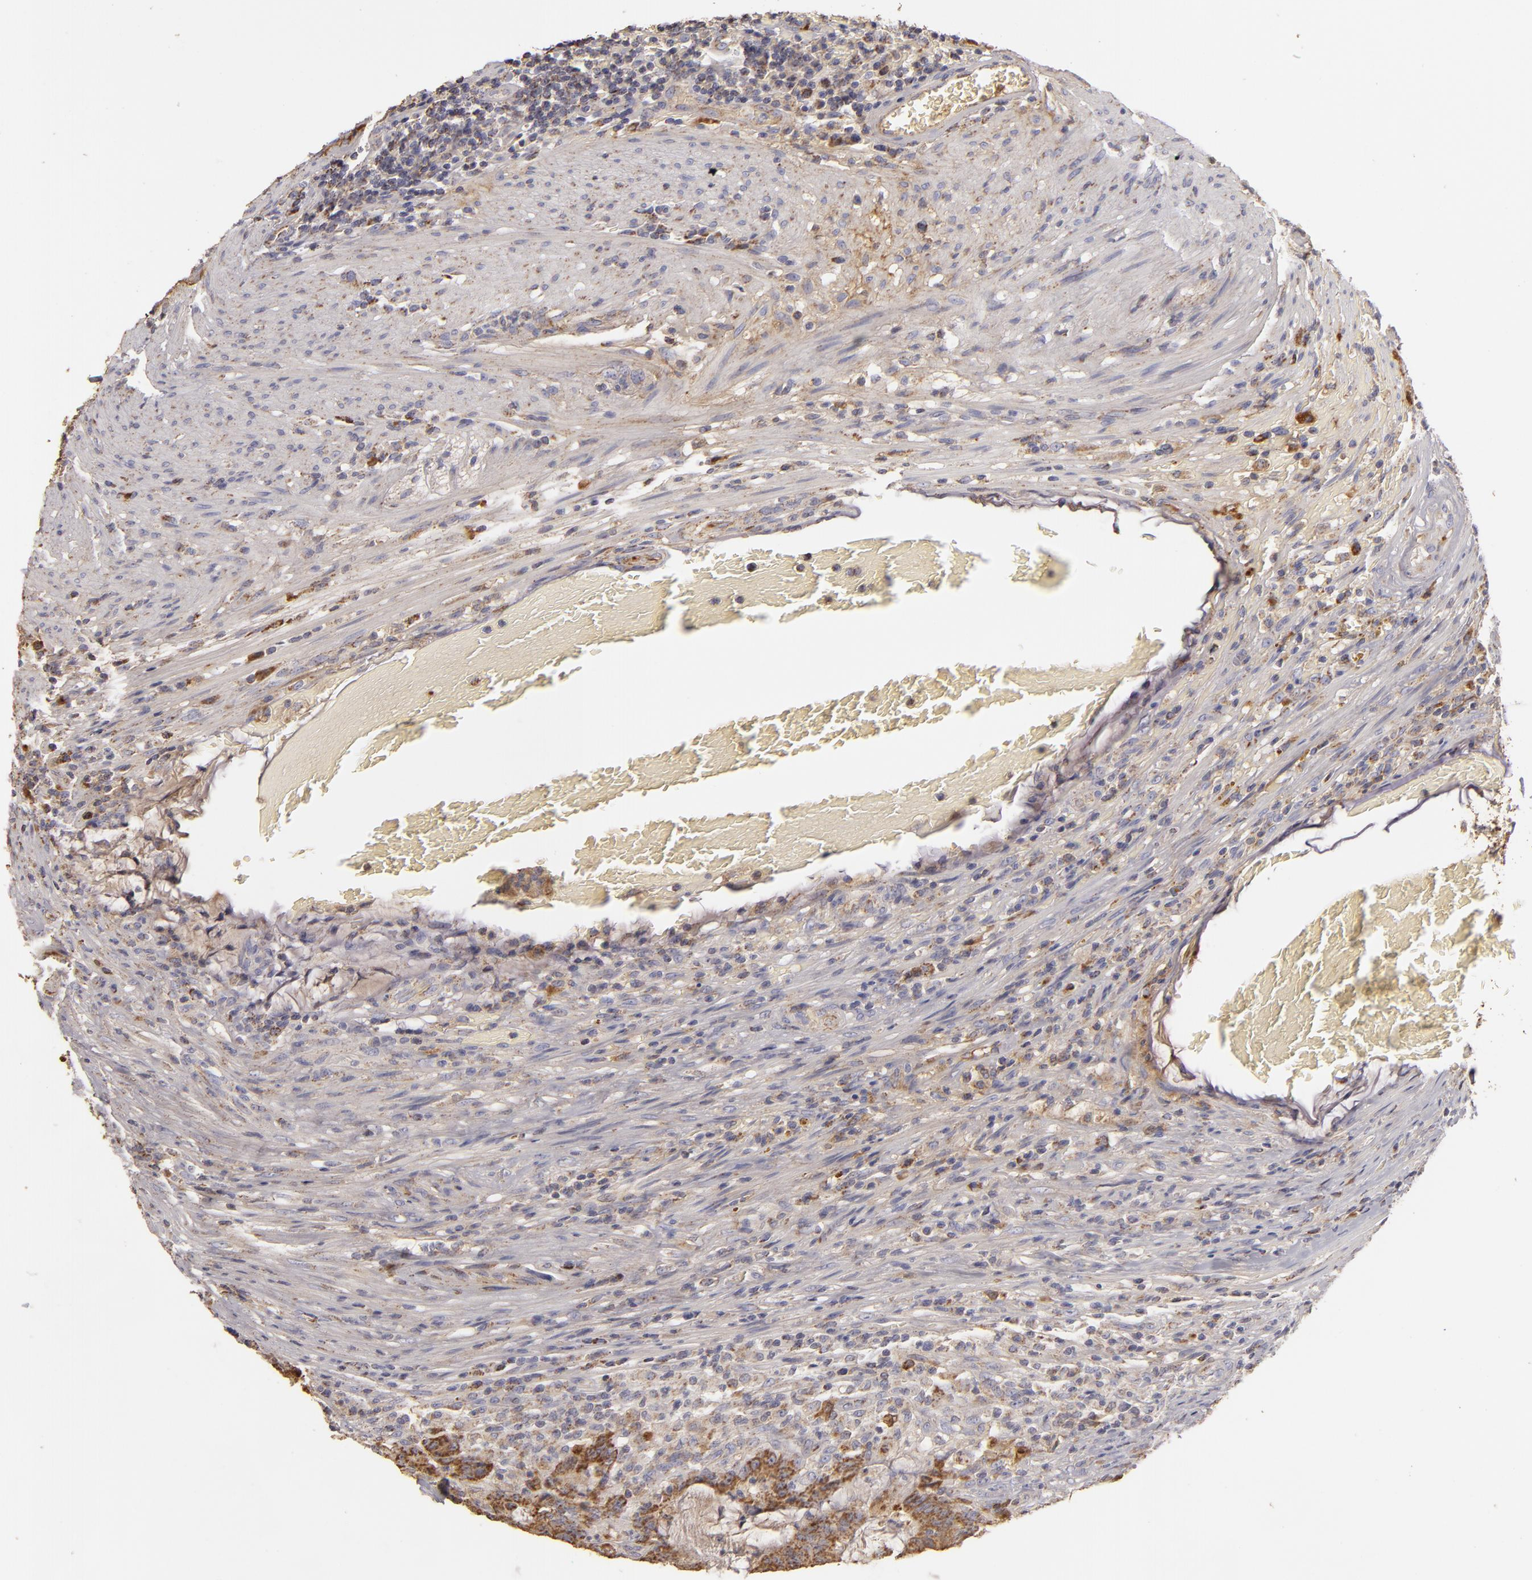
{"staining": {"intensity": "moderate", "quantity": ">75%", "location": "cytoplasmic/membranous"}, "tissue": "colorectal cancer", "cell_type": "Tumor cells", "image_type": "cancer", "snomed": [{"axis": "morphology", "description": "Adenocarcinoma, NOS"}, {"axis": "topography", "description": "Colon"}], "caption": "Human adenocarcinoma (colorectal) stained with a brown dye demonstrates moderate cytoplasmic/membranous positive expression in about >75% of tumor cells.", "gene": "CFB", "patient": {"sex": "male", "age": 54}}